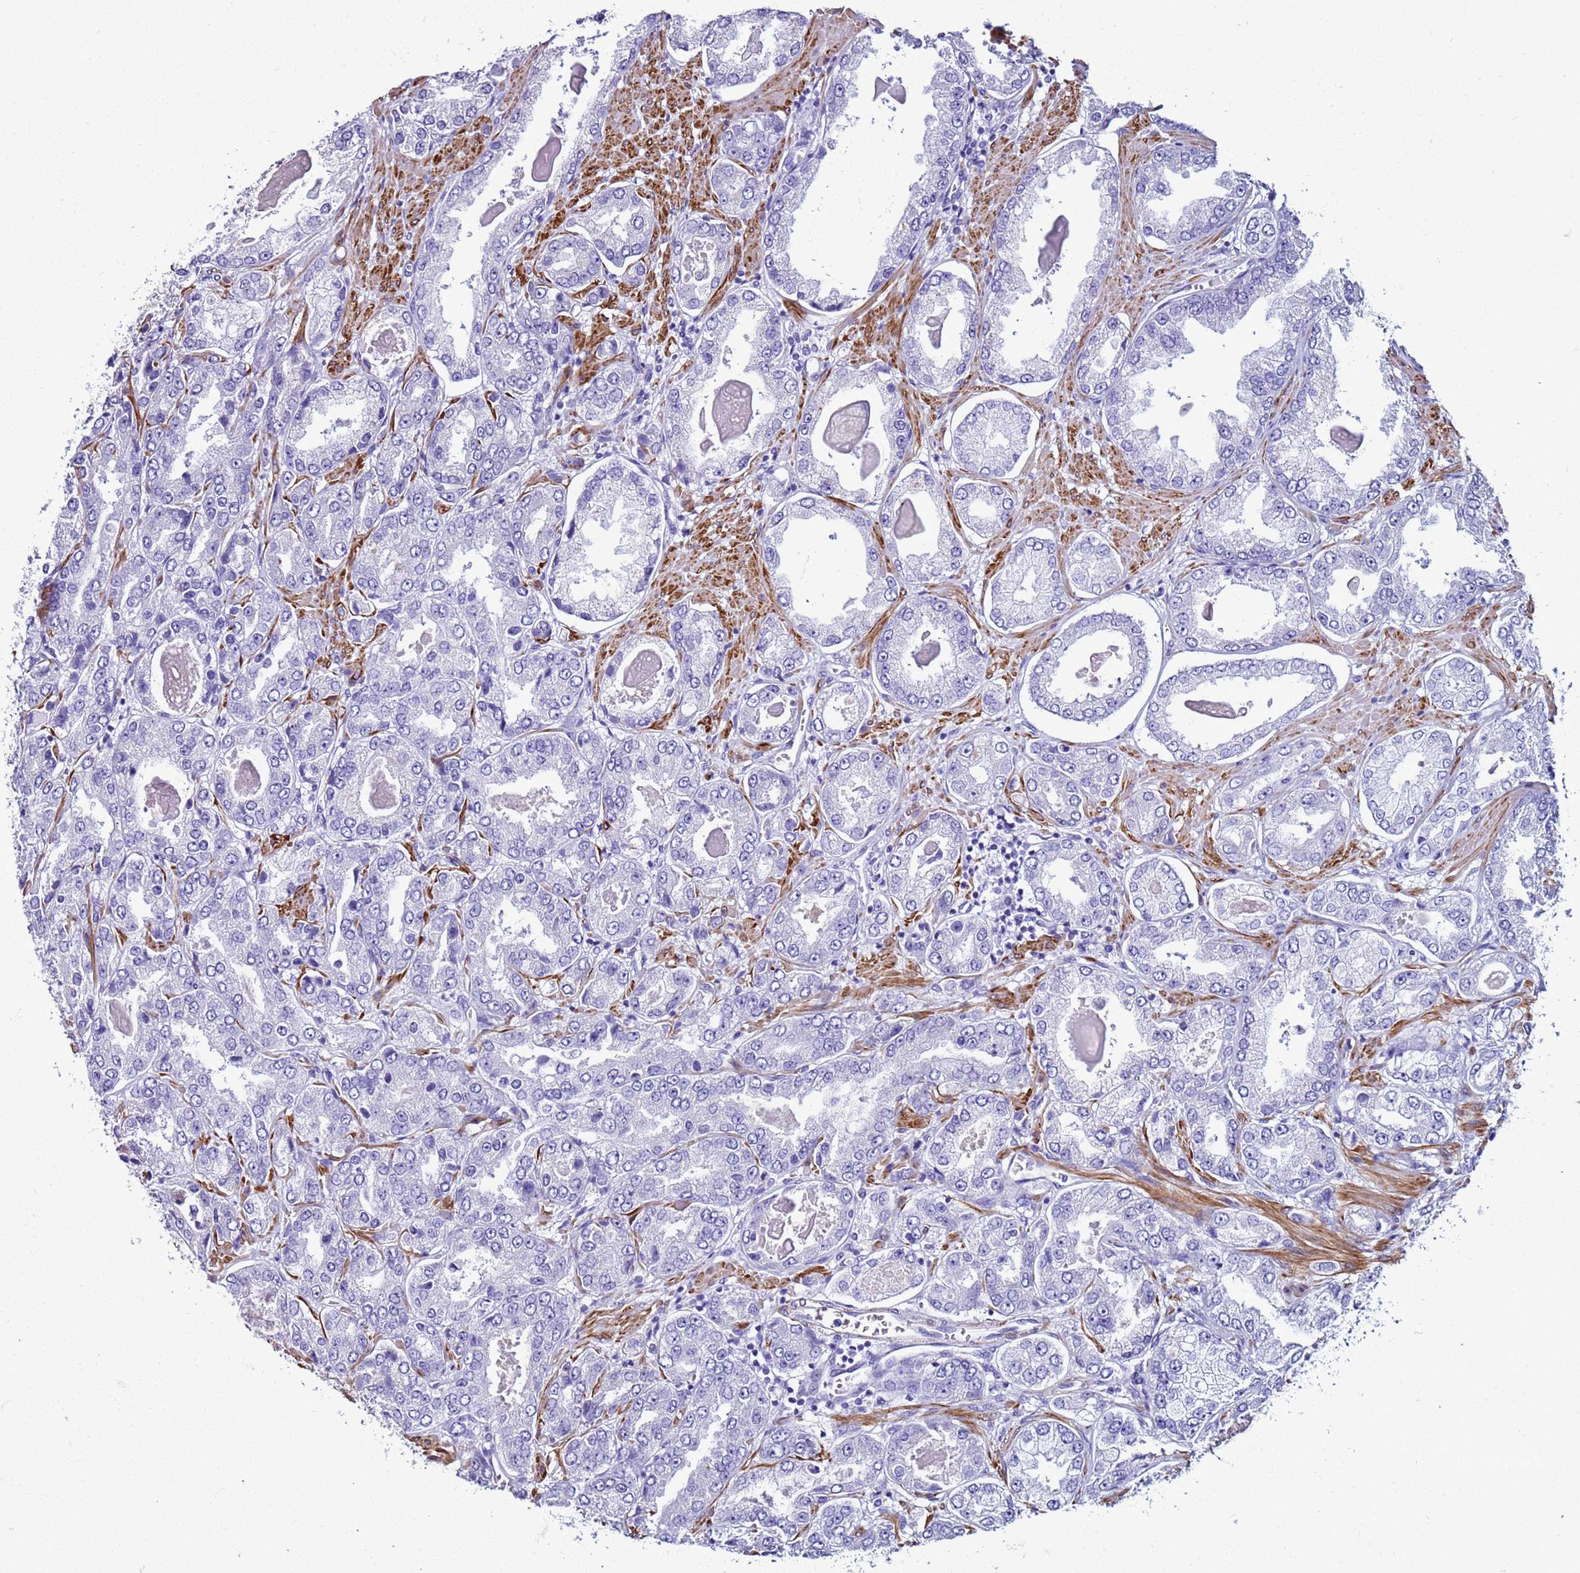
{"staining": {"intensity": "negative", "quantity": "none", "location": "none"}, "tissue": "prostate cancer", "cell_type": "Tumor cells", "image_type": "cancer", "snomed": [{"axis": "morphology", "description": "Adenocarcinoma, High grade"}, {"axis": "topography", "description": "Prostate"}], "caption": "Immunohistochemistry (IHC) micrograph of neoplastic tissue: prostate cancer (high-grade adenocarcinoma) stained with DAB (3,3'-diaminobenzidine) shows no significant protein positivity in tumor cells.", "gene": "LCMT1", "patient": {"sex": "male", "age": 68}}